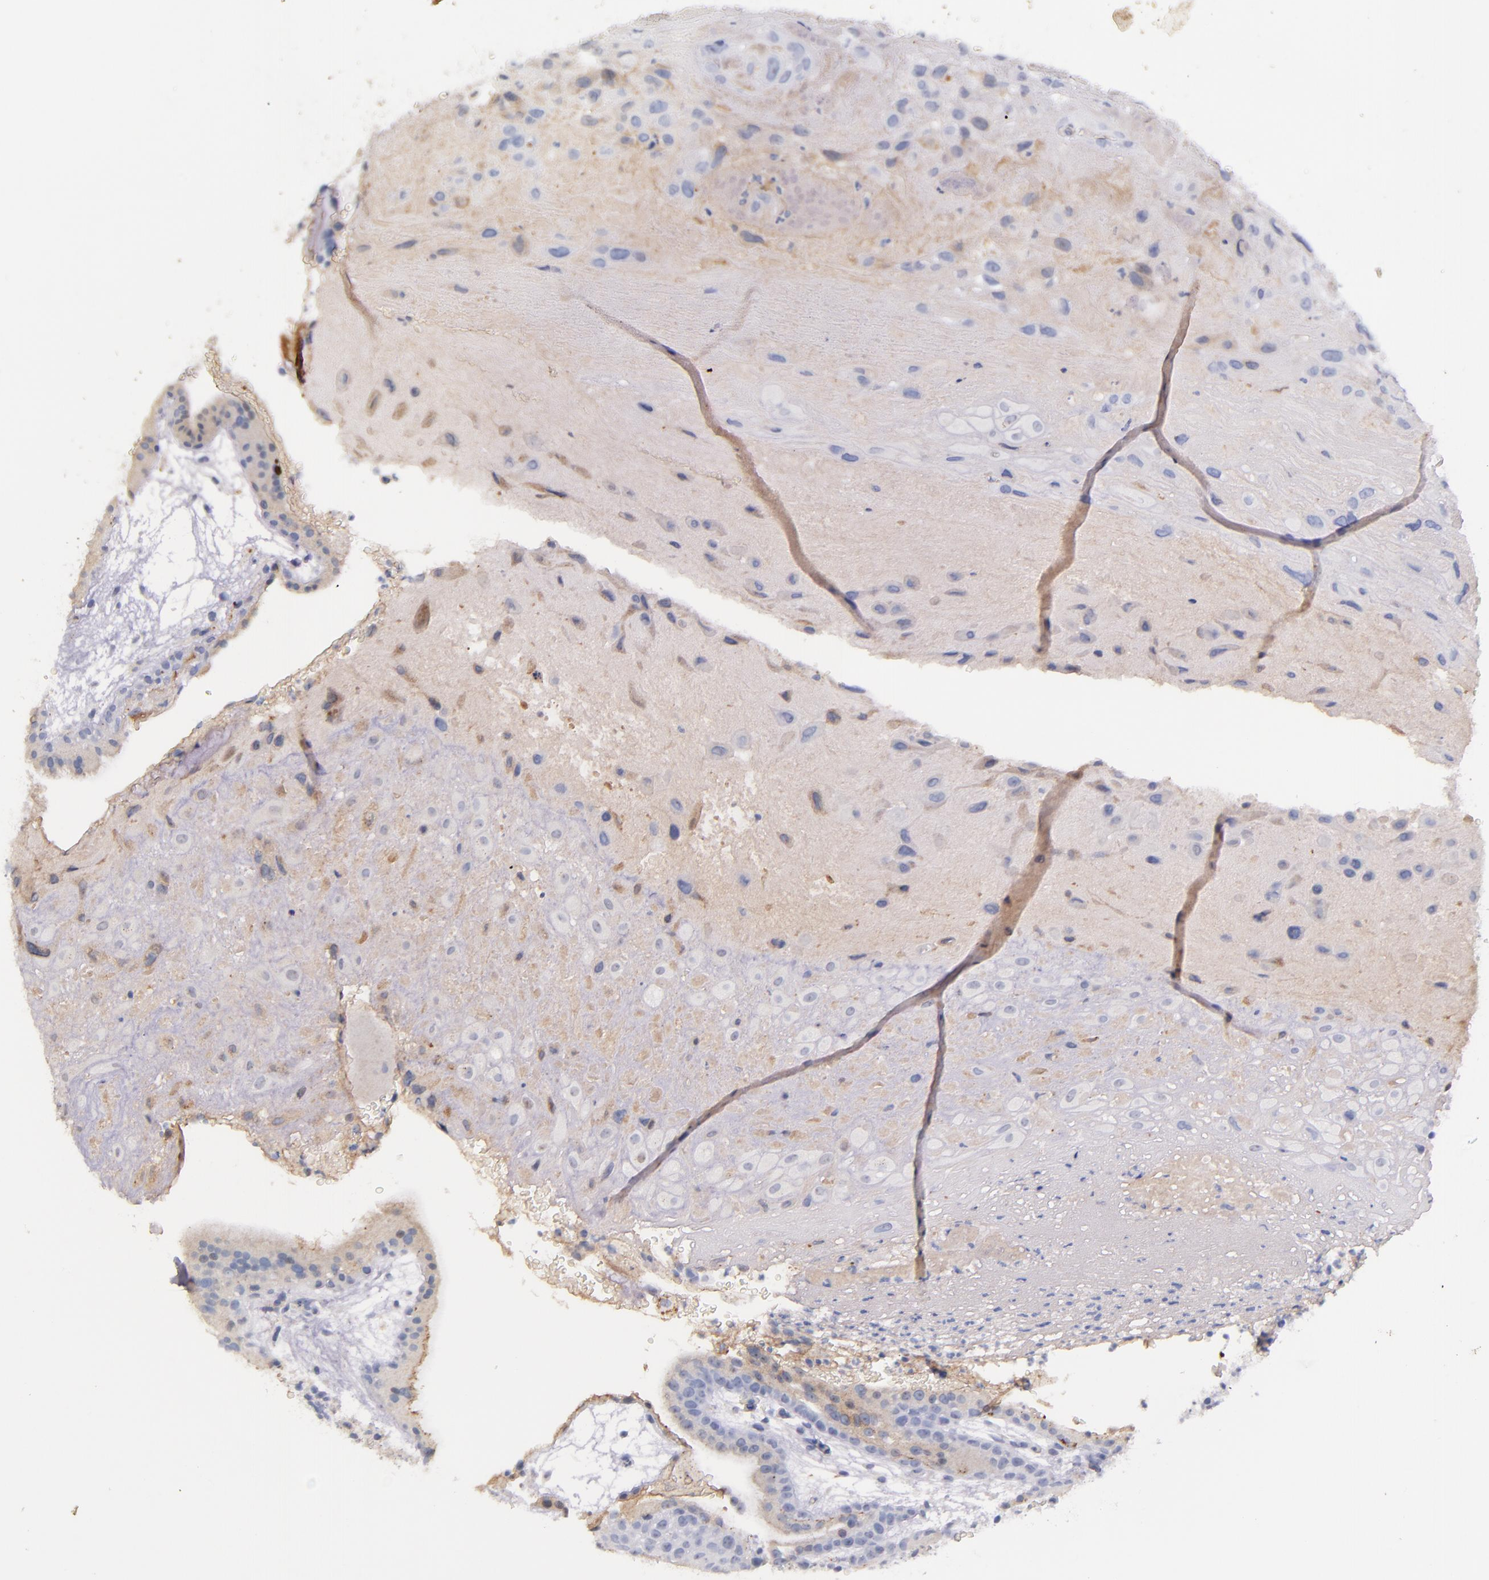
{"staining": {"intensity": "negative", "quantity": "none", "location": "none"}, "tissue": "placenta", "cell_type": "Decidual cells", "image_type": "normal", "snomed": [{"axis": "morphology", "description": "Normal tissue, NOS"}, {"axis": "topography", "description": "Placenta"}], "caption": "This image is of benign placenta stained with IHC to label a protein in brown with the nuclei are counter-stained blue. There is no staining in decidual cells. (Immunohistochemistry, brightfield microscopy, high magnification).", "gene": "KNG1", "patient": {"sex": "female", "age": 19}}